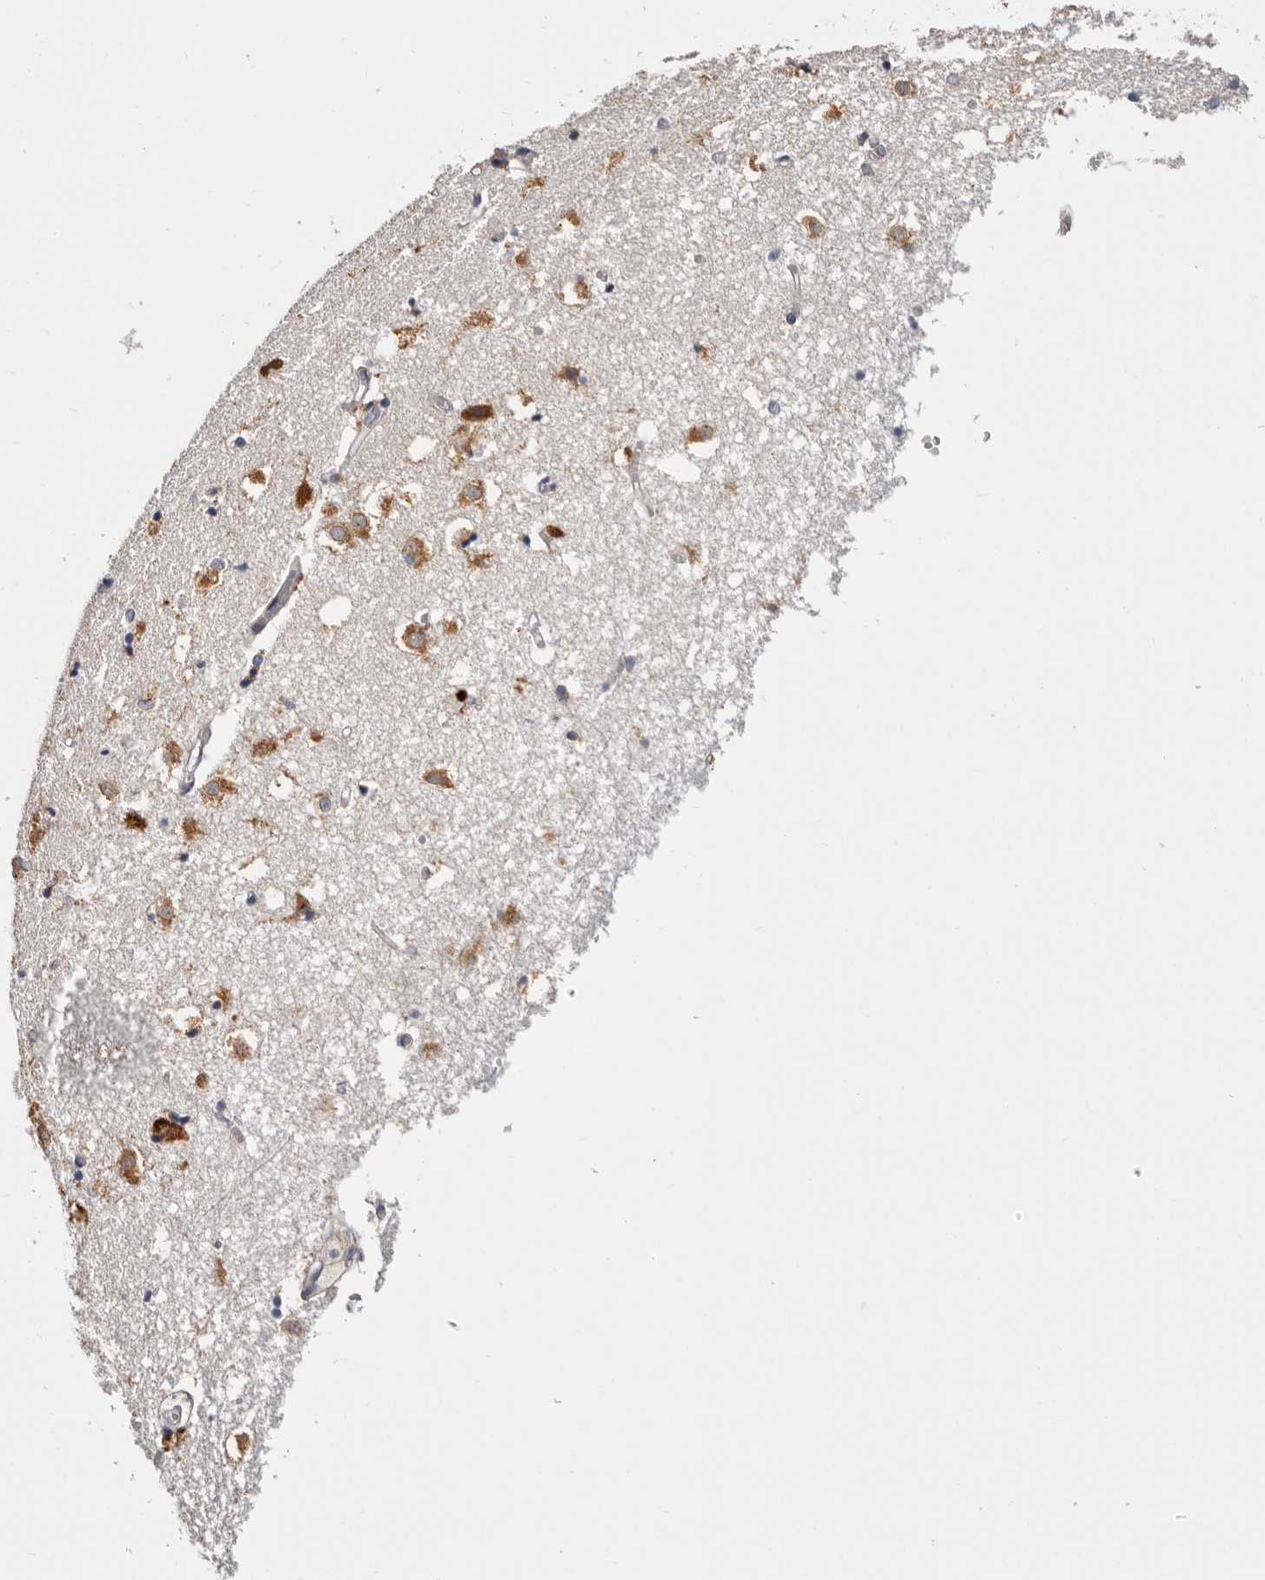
{"staining": {"intensity": "negative", "quantity": "none", "location": "none"}, "tissue": "caudate", "cell_type": "Glial cells", "image_type": "normal", "snomed": [{"axis": "morphology", "description": "Normal tissue, NOS"}, {"axis": "topography", "description": "Lateral ventricle wall"}], "caption": "A high-resolution histopathology image shows IHC staining of normal caudate, which shows no significant expression in glial cells. Nuclei are stained in blue.", "gene": "FAM167B", "patient": {"sex": "male", "age": 45}}